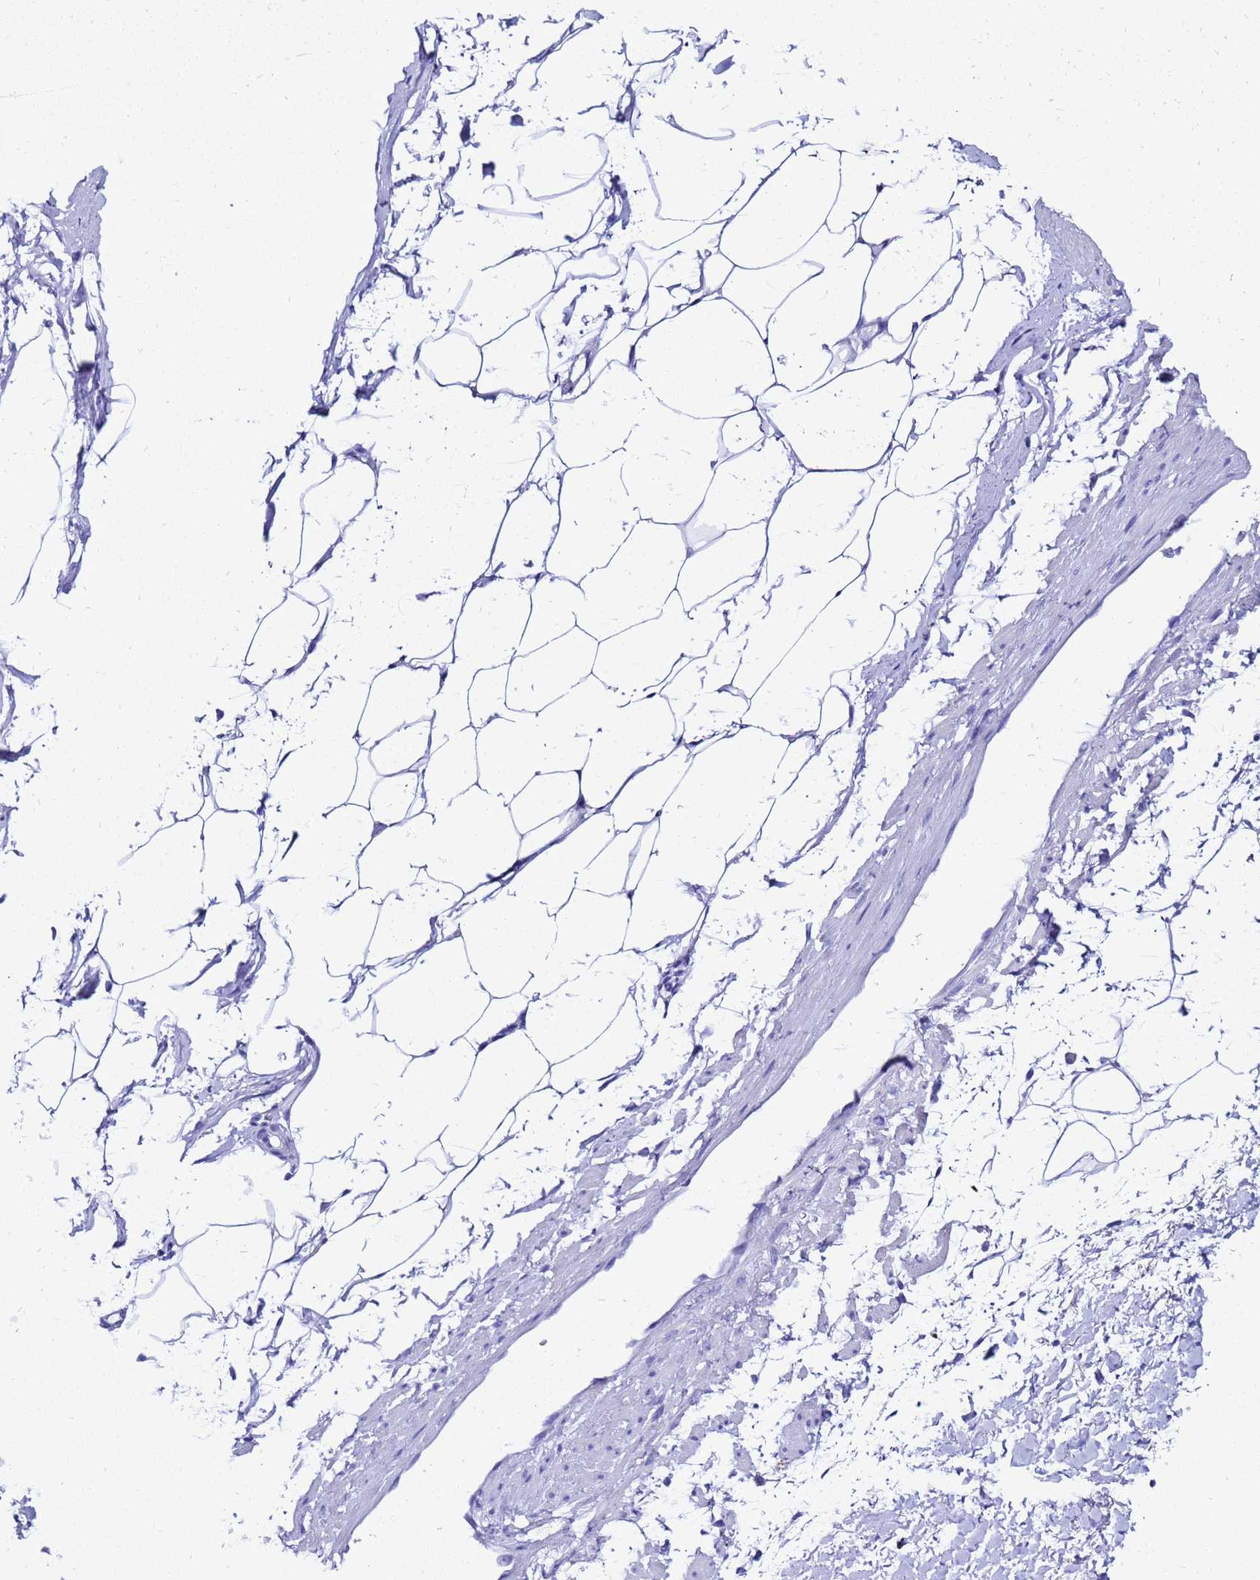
{"staining": {"intensity": "negative", "quantity": "none", "location": "none"}, "tissue": "adipose tissue", "cell_type": "Adipocytes", "image_type": "normal", "snomed": [{"axis": "morphology", "description": "Normal tissue, NOS"}, {"axis": "morphology", "description": "Adenocarcinoma, Low grade"}, {"axis": "topography", "description": "Prostate"}, {"axis": "topography", "description": "Peripheral nerve tissue"}], "caption": "Adipocytes are negative for brown protein staining in benign adipose tissue. The staining is performed using DAB (3,3'-diaminobenzidine) brown chromogen with nuclei counter-stained in using hematoxylin.", "gene": "LIPF", "patient": {"sex": "male", "age": 63}}